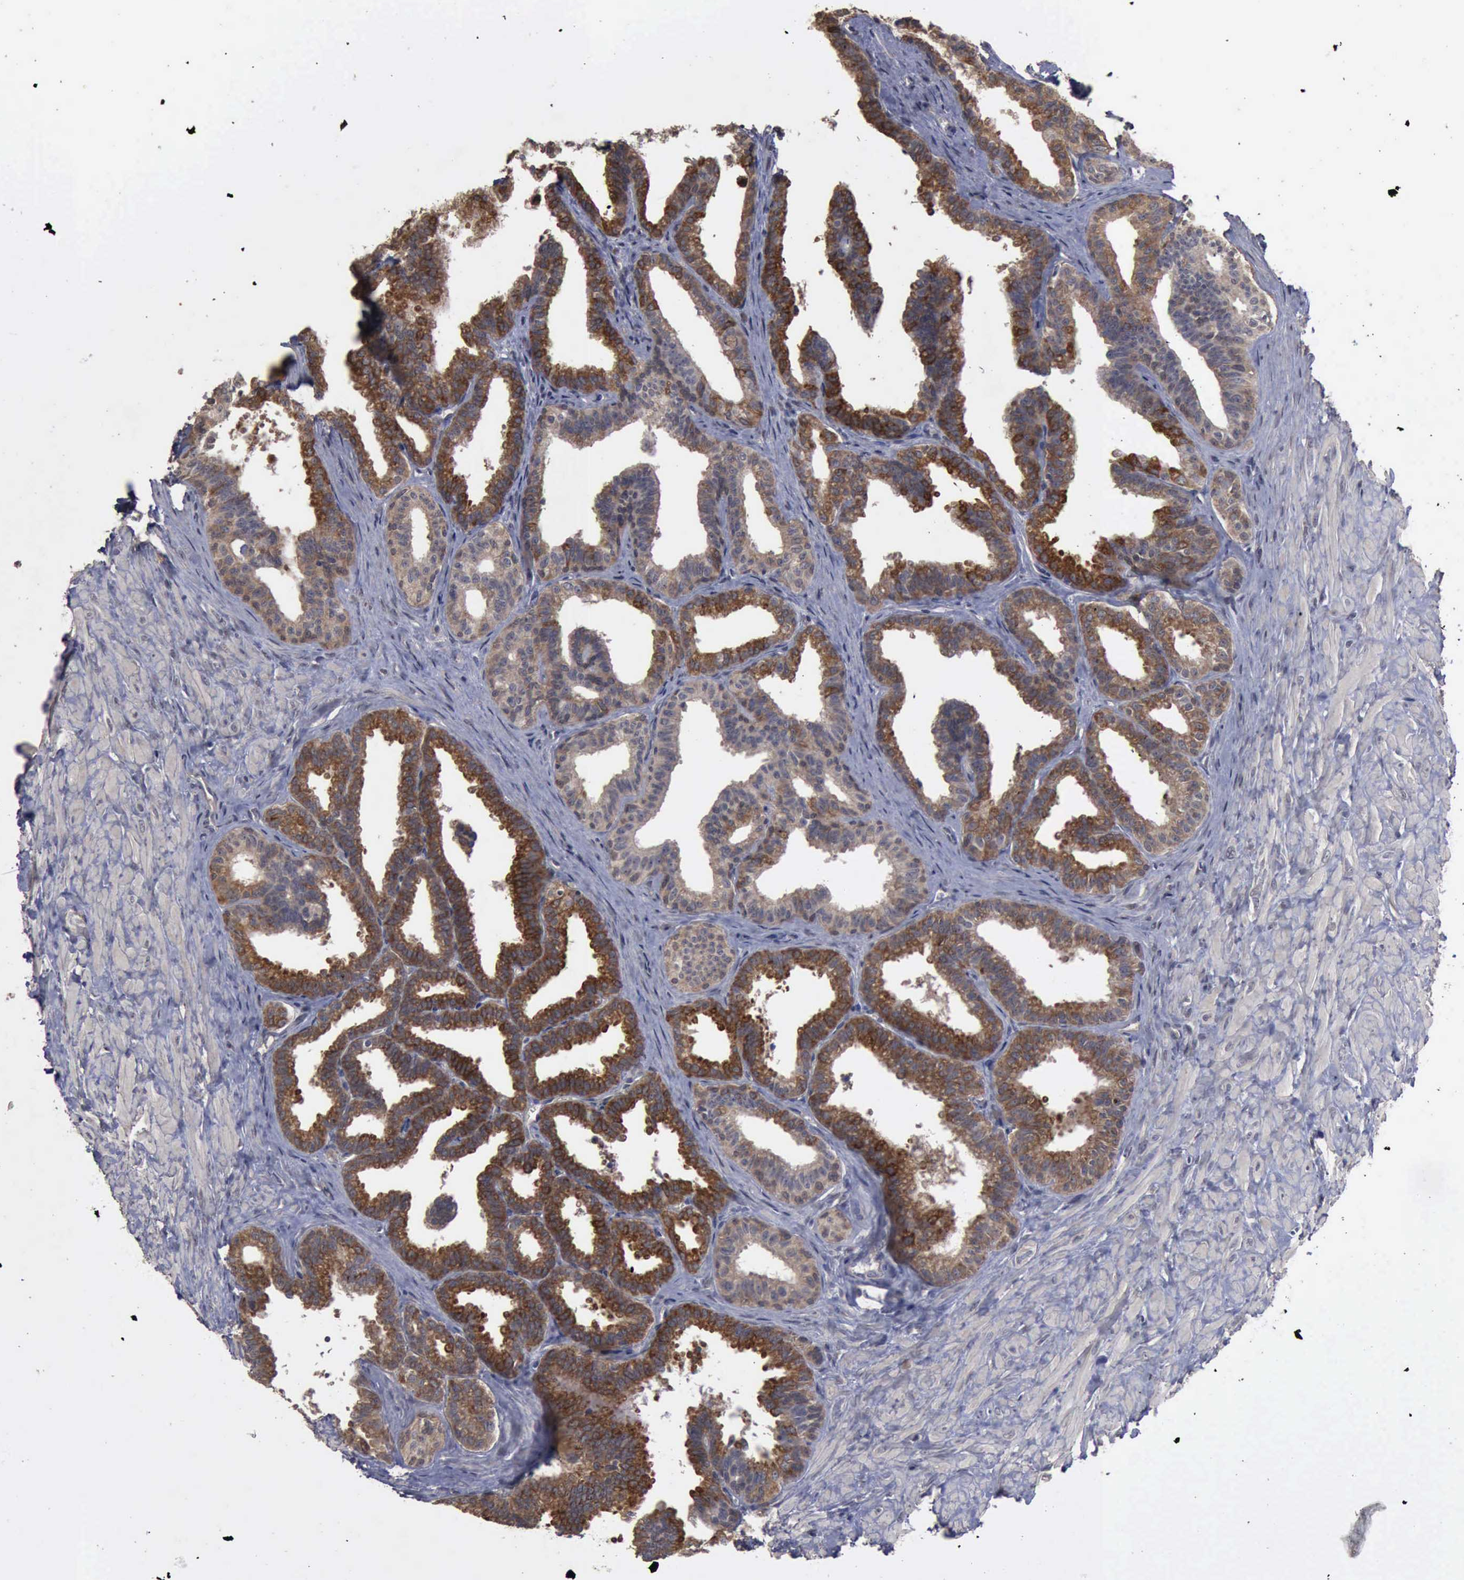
{"staining": {"intensity": "strong", "quantity": ">75%", "location": "cytoplasmic/membranous"}, "tissue": "seminal vesicle", "cell_type": "Glandular cells", "image_type": "normal", "snomed": [{"axis": "morphology", "description": "Normal tissue, NOS"}, {"axis": "topography", "description": "Seminal veicle"}], "caption": "Unremarkable seminal vesicle exhibits strong cytoplasmic/membranous expression in about >75% of glandular cells, visualized by immunohistochemistry.", "gene": "CRKL", "patient": {"sex": "male", "age": 26}}